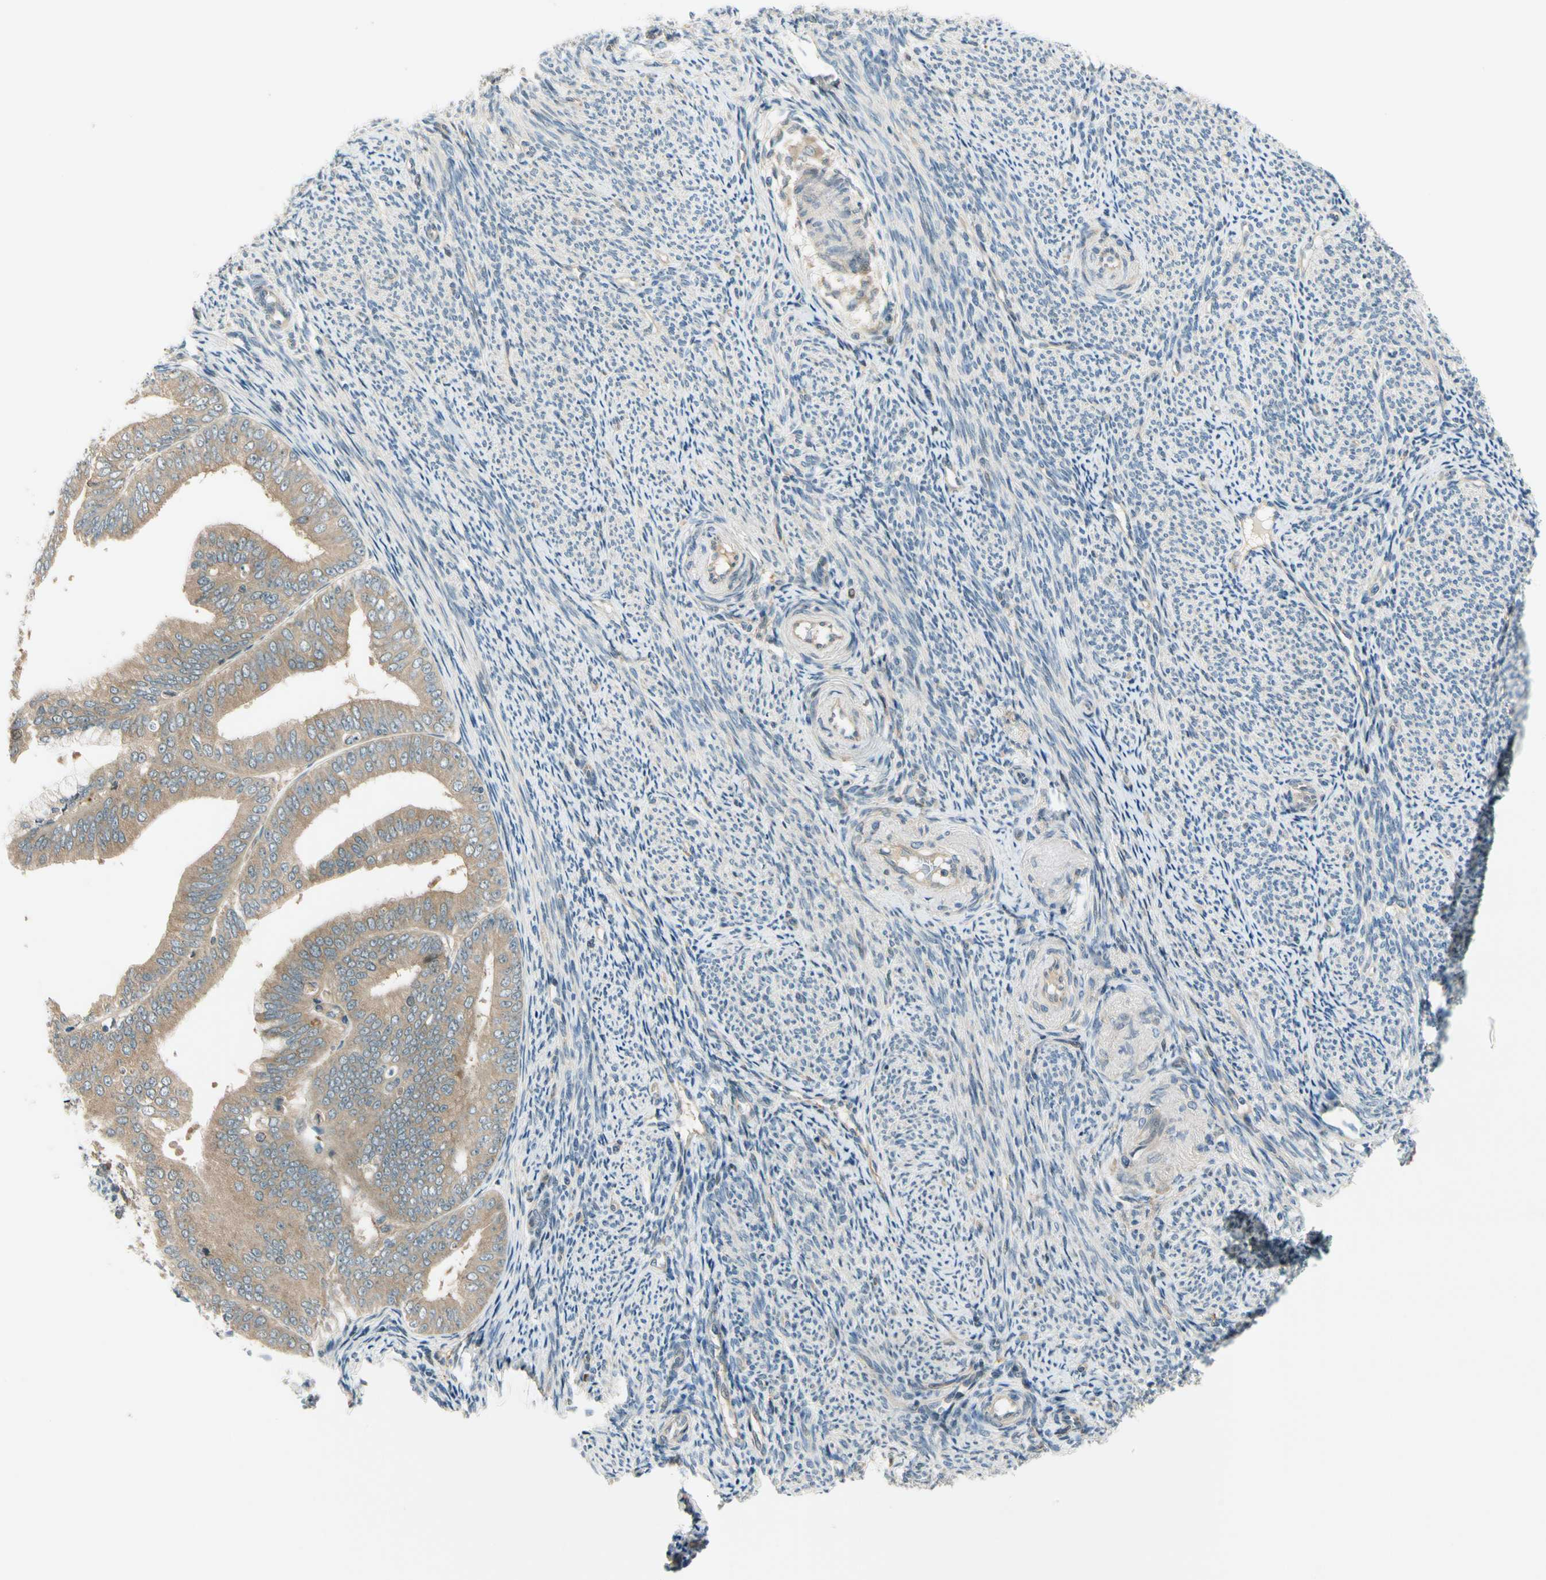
{"staining": {"intensity": "weak", "quantity": ">75%", "location": "cytoplasmic/membranous"}, "tissue": "endometrial cancer", "cell_type": "Tumor cells", "image_type": "cancer", "snomed": [{"axis": "morphology", "description": "Adenocarcinoma, NOS"}, {"axis": "topography", "description": "Endometrium"}], "caption": "IHC (DAB (3,3'-diaminobenzidine)) staining of human adenocarcinoma (endometrial) displays weak cytoplasmic/membranous protein expression in about >75% of tumor cells.", "gene": "GATD1", "patient": {"sex": "female", "age": 63}}